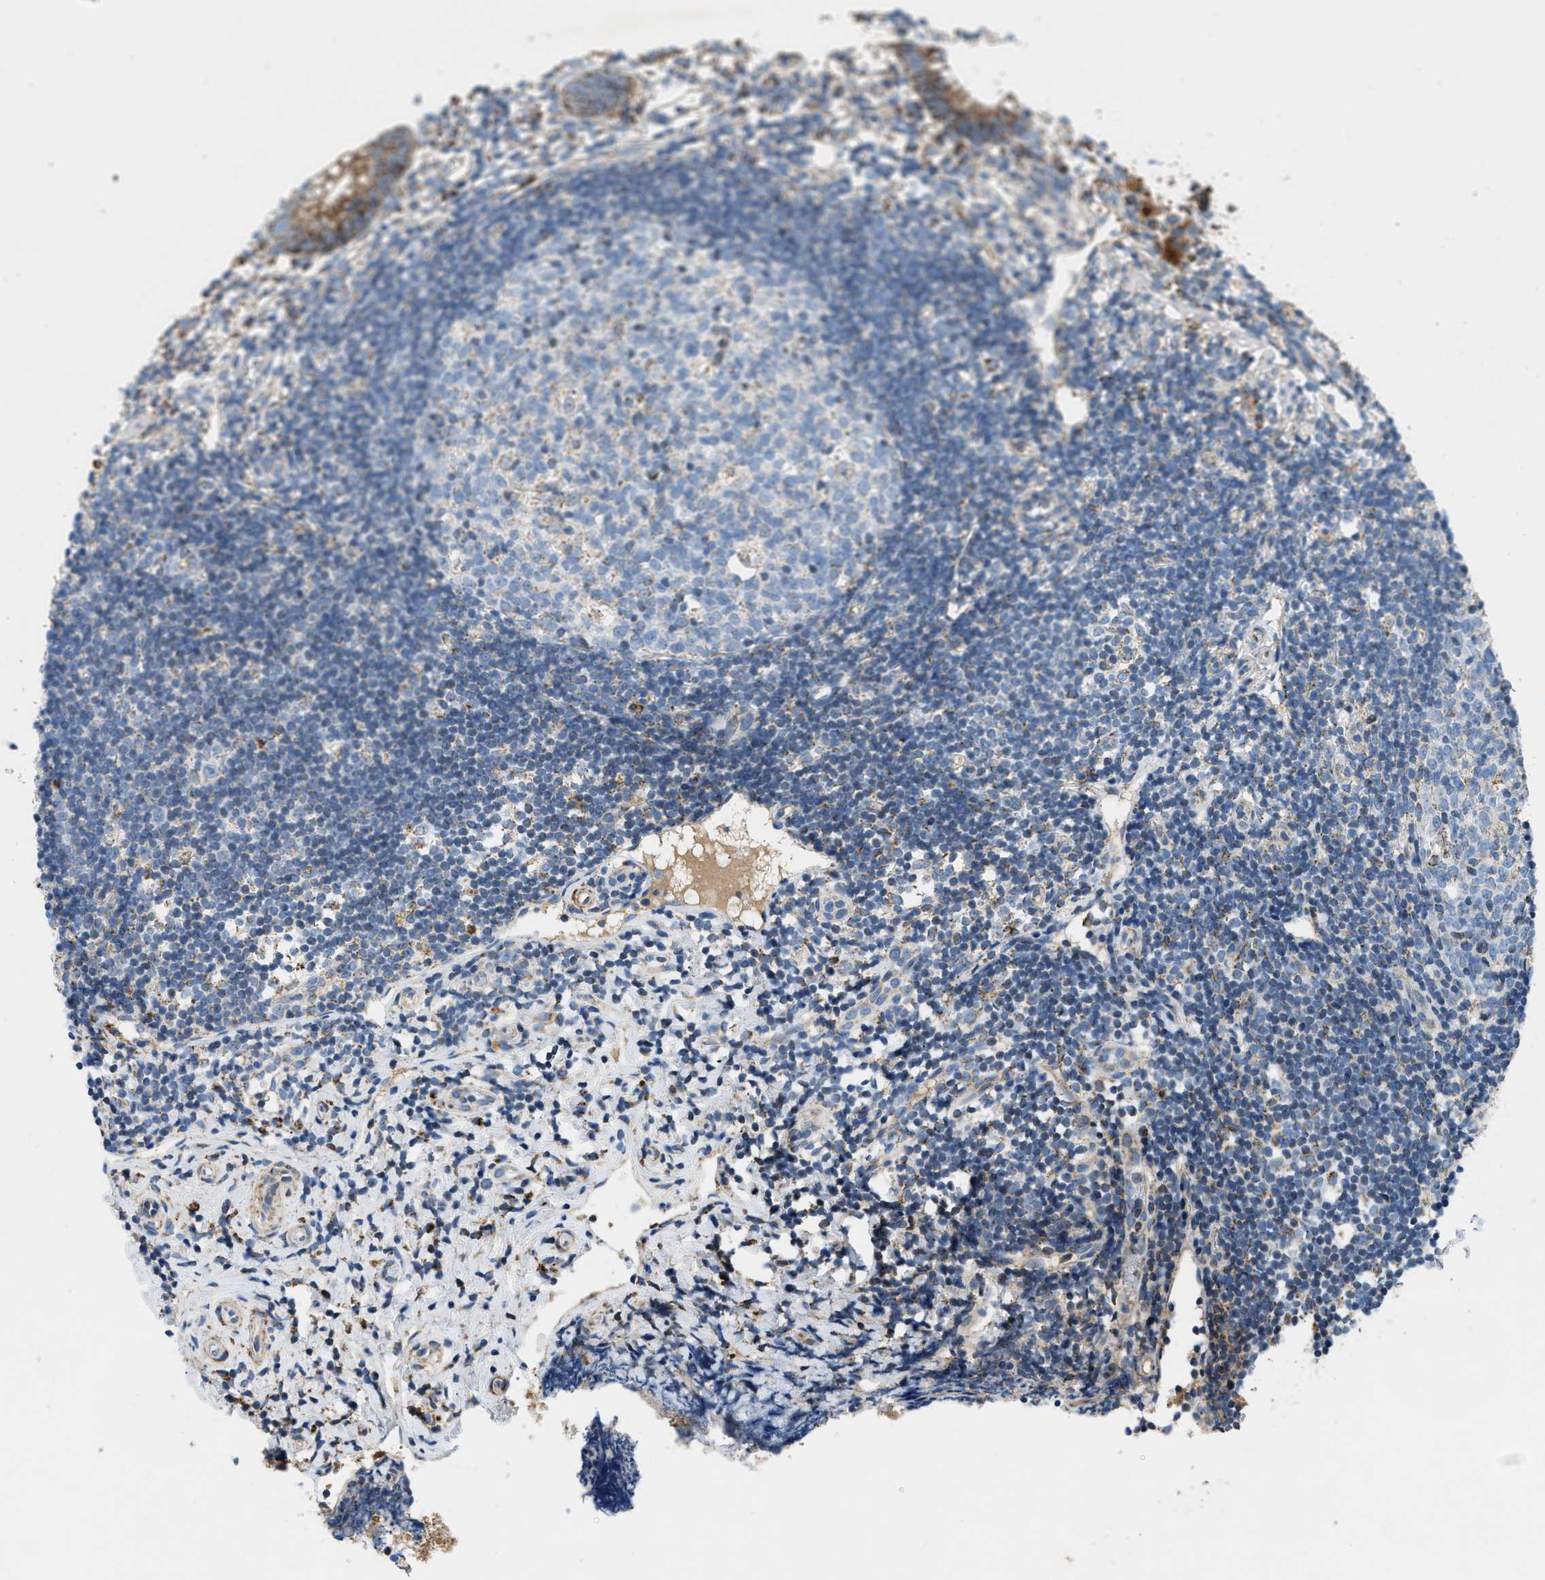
{"staining": {"intensity": "moderate", "quantity": ">75%", "location": "cytoplasmic/membranous"}, "tissue": "appendix", "cell_type": "Glandular cells", "image_type": "normal", "snomed": [{"axis": "morphology", "description": "Normal tissue, NOS"}, {"axis": "topography", "description": "Appendix"}], "caption": "IHC (DAB) staining of unremarkable appendix shows moderate cytoplasmic/membranous protein expression in approximately >75% of glandular cells. (DAB (3,3'-diaminobenzidine) IHC, brown staining for protein, blue staining for nuclei).", "gene": "ACADVL", "patient": {"sex": "female", "age": 20}}